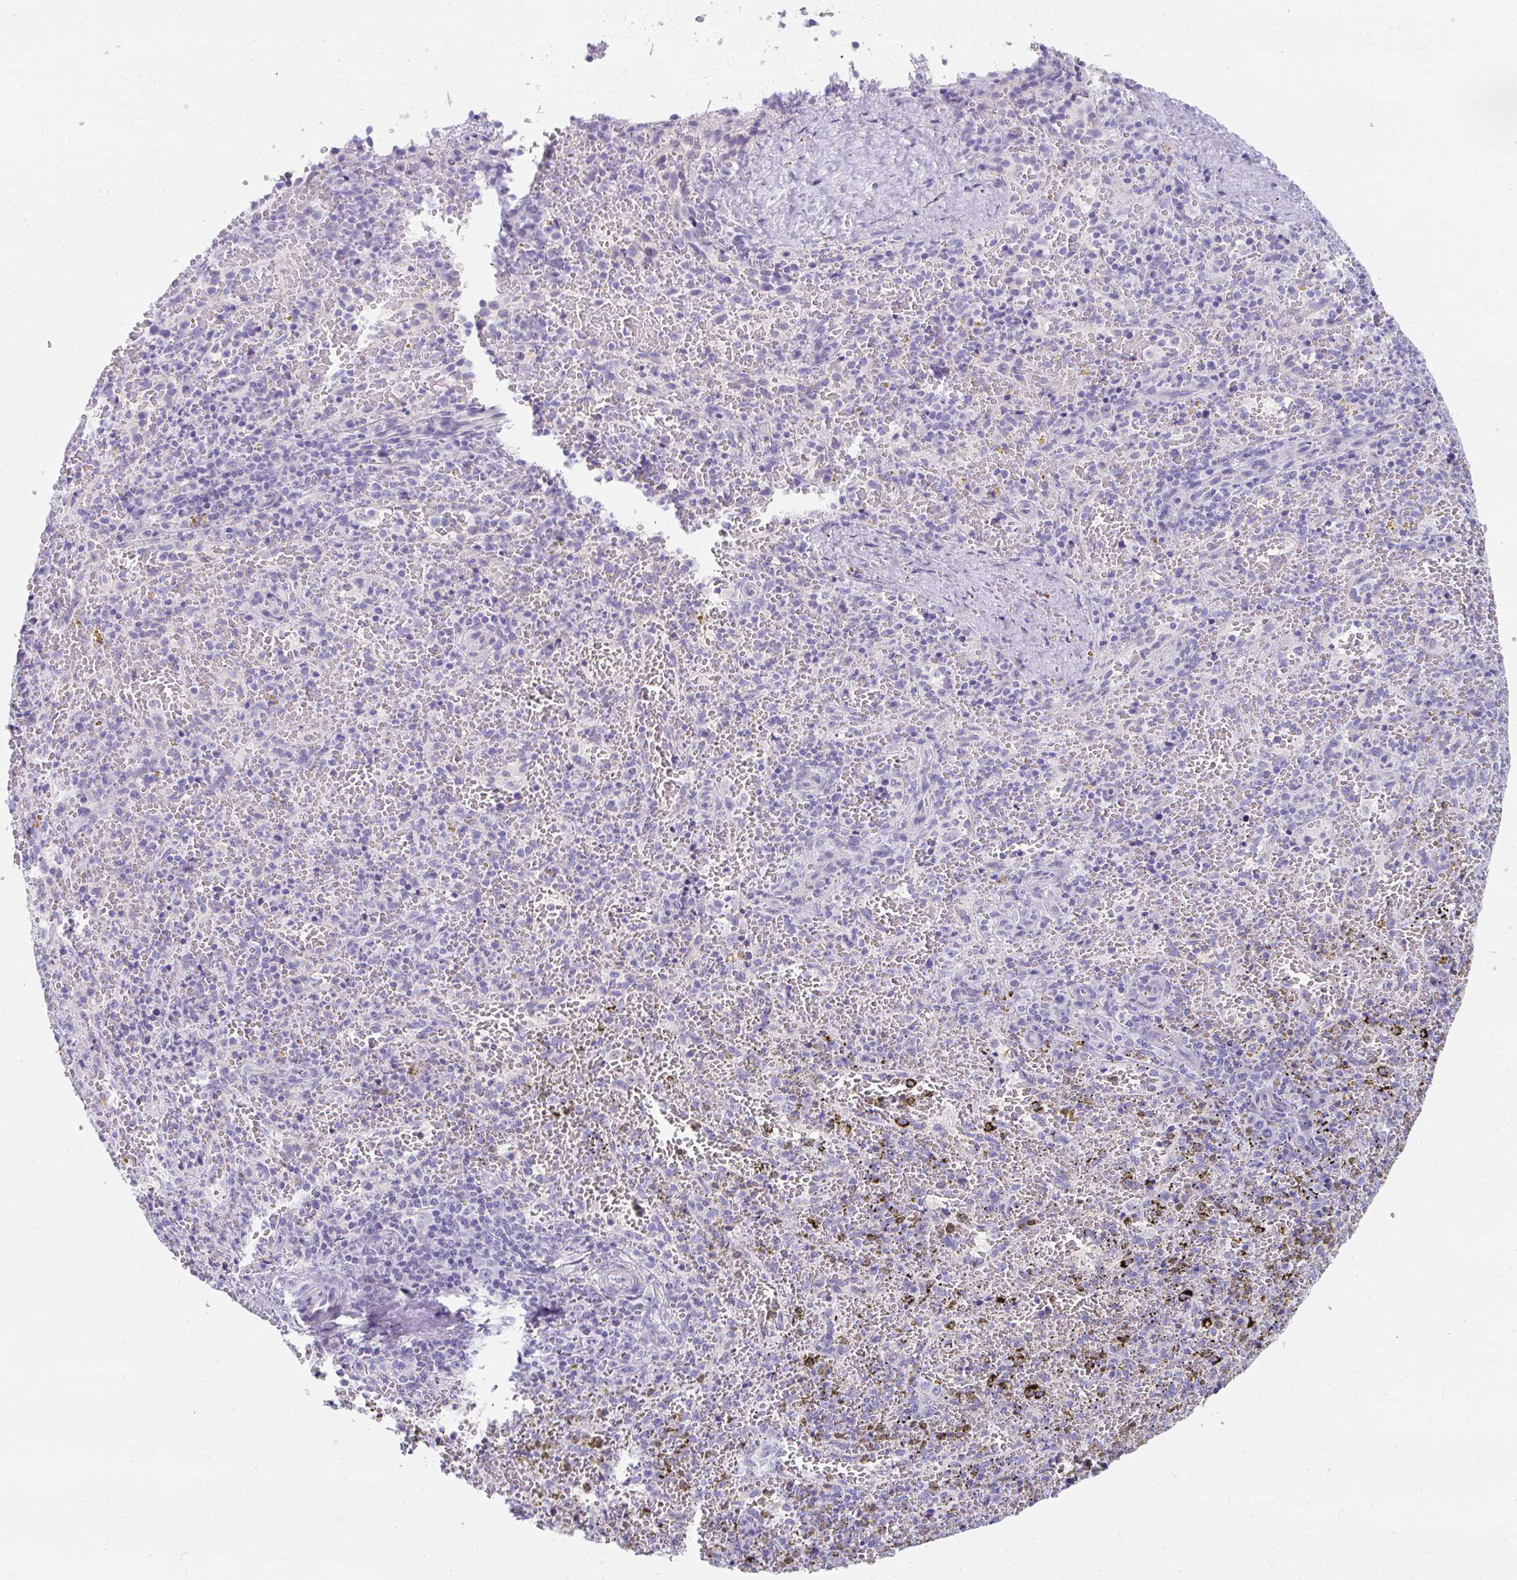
{"staining": {"intensity": "negative", "quantity": "none", "location": "none"}, "tissue": "spleen", "cell_type": "Cells in red pulp", "image_type": "normal", "snomed": [{"axis": "morphology", "description": "Normal tissue, NOS"}, {"axis": "topography", "description": "Spleen"}], "caption": "A high-resolution micrograph shows IHC staining of normal spleen, which shows no significant expression in cells in red pulp.", "gene": "TTC30A", "patient": {"sex": "female", "age": 50}}